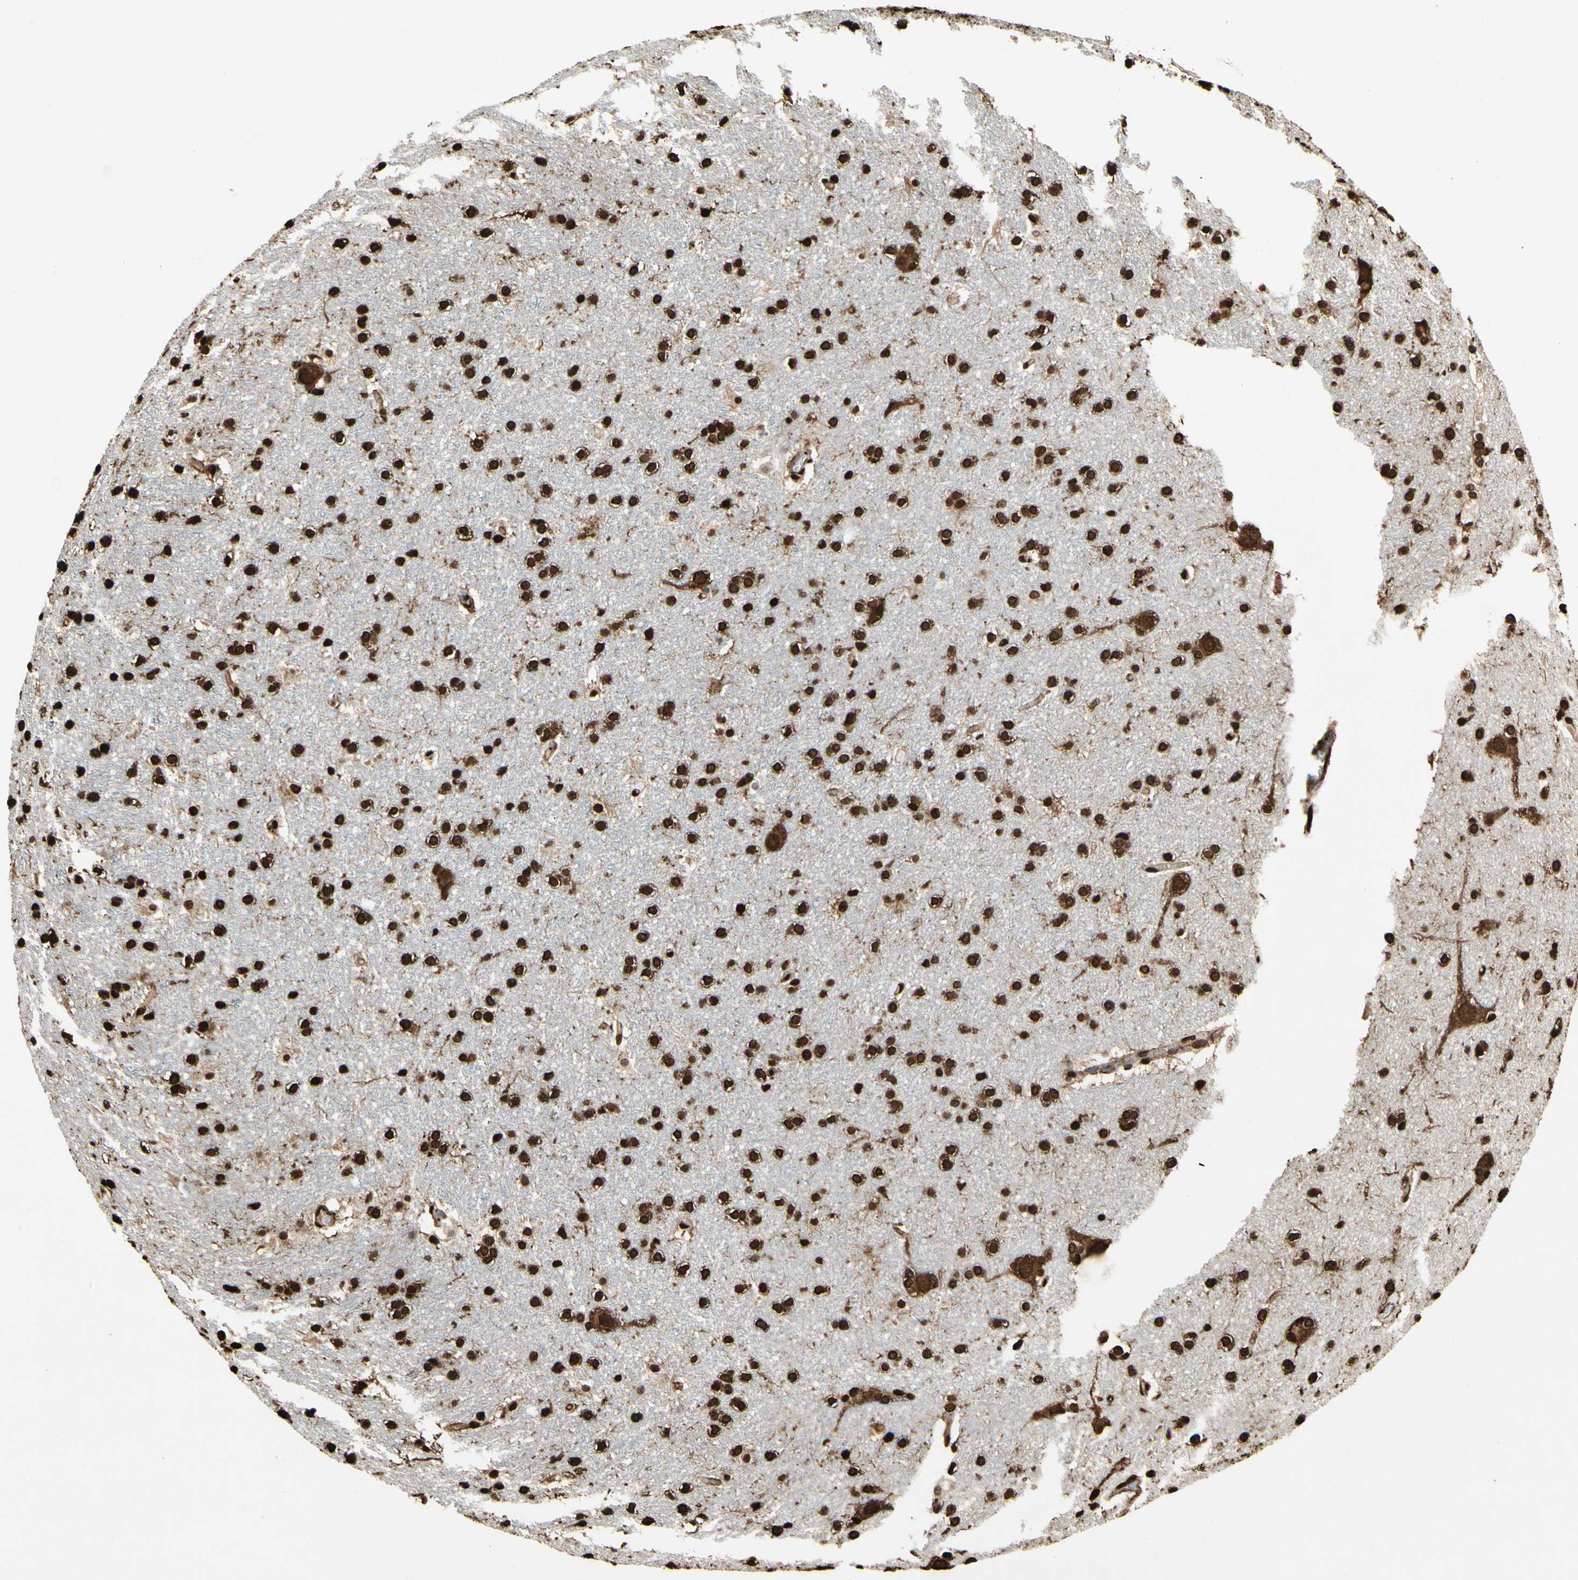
{"staining": {"intensity": "strong", "quantity": ">75%", "location": "cytoplasmic/membranous,nuclear"}, "tissue": "hippocampus", "cell_type": "Glial cells", "image_type": "normal", "snomed": [{"axis": "morphology", "description": "Normal tissue, NOS"}, {"axis": "topography", "description": "Hippocampus"}], "caption": "Hippocampus stained for a protein displays strong cytoplasmic/membranous,nuclear positivity in glial cells. (IHC, brightfield microscopy, high magnification).", "gene": "HNRNPK", "patient": {"sex": "female", "age": 19}}